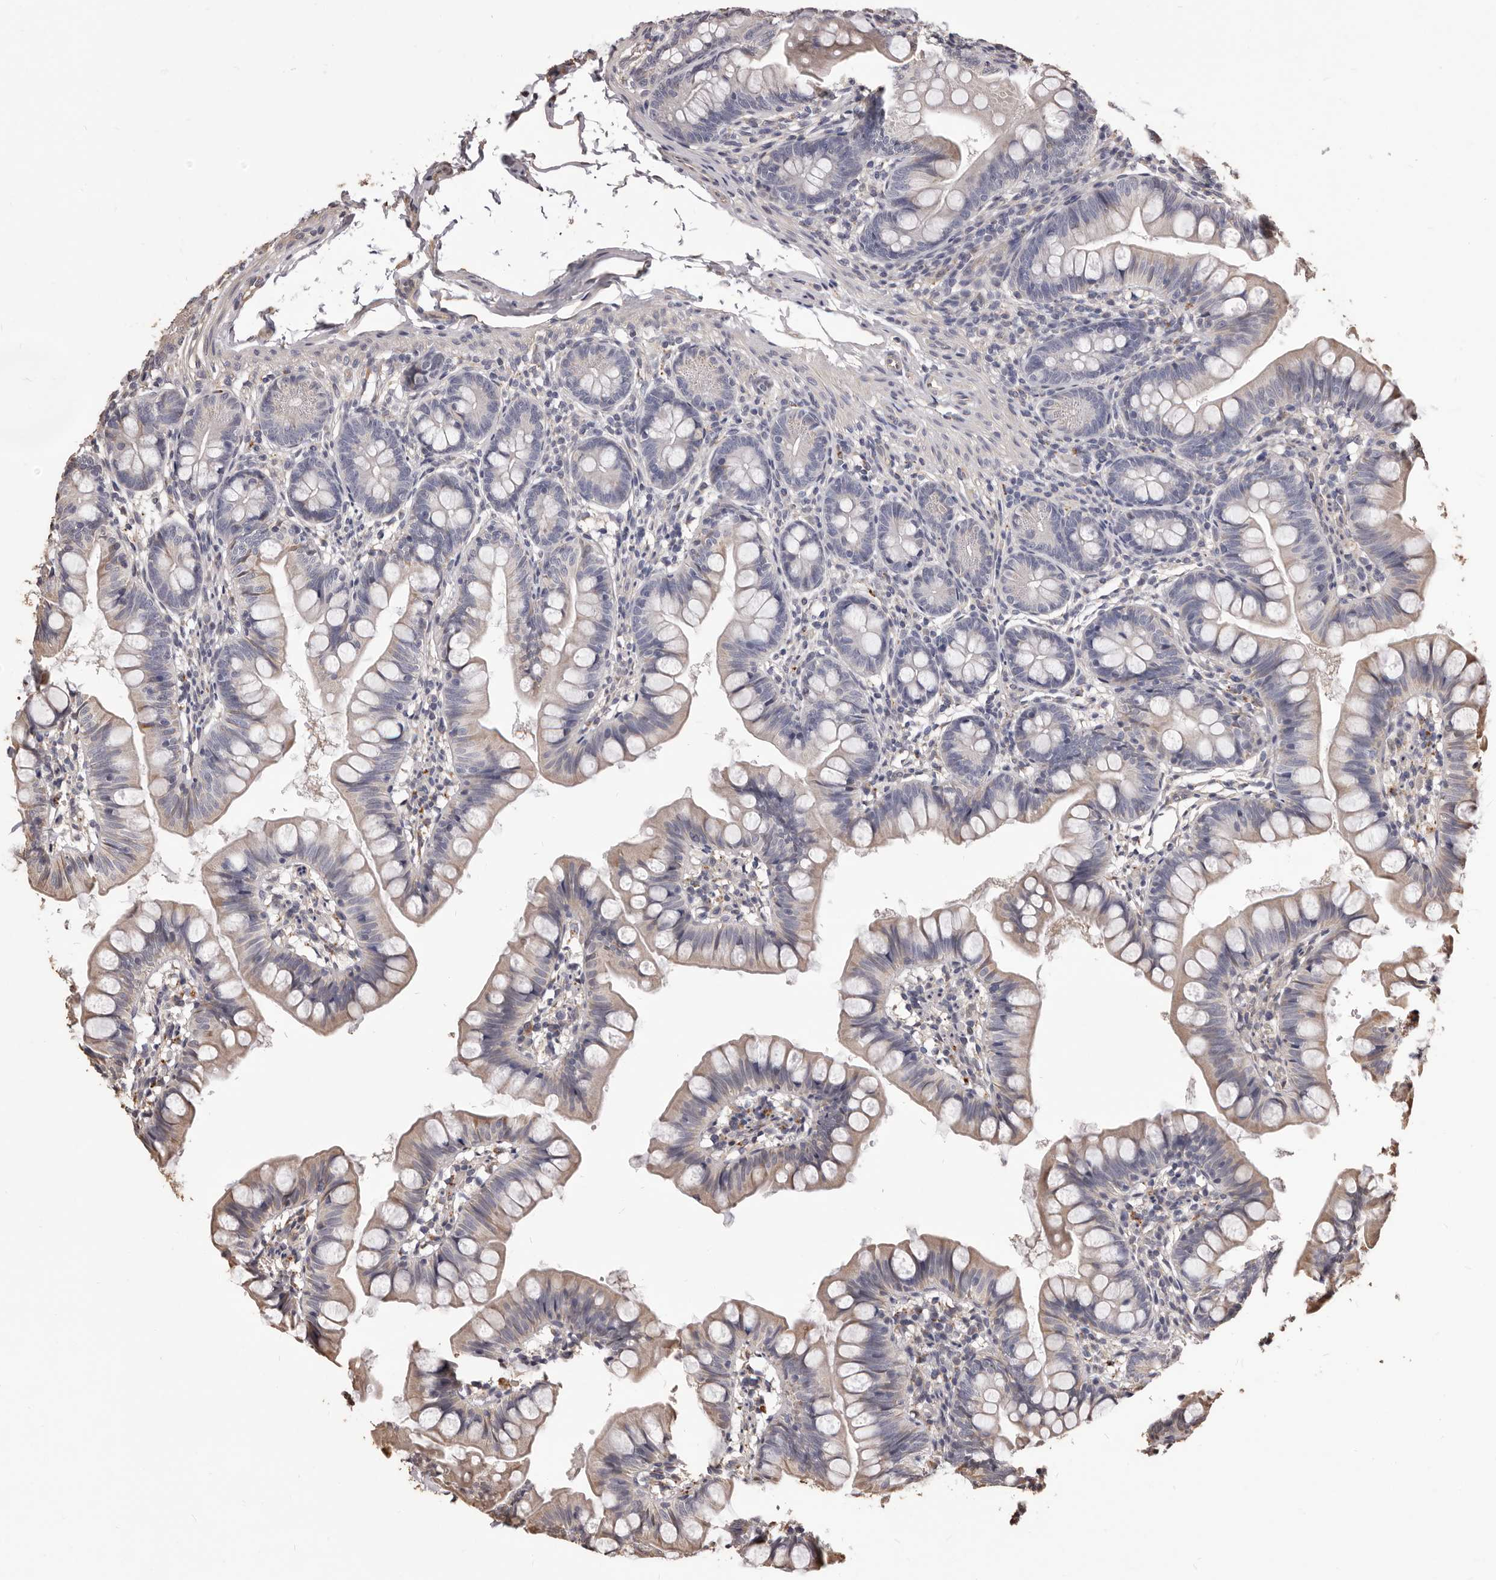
{"staining": {"intensity": "moderate", "quantity": "<25%", "location": "cytoplasmic/membranous"}, "tissue": "small intestine", "cell_type": "Glandular cells", "image_type": "normal", "snomed": [{"axis": "morphology", "description": "Normal tissue, NOS"}, {"axis": "topography", "description": "Small intestine"}], "caption": "Immunohistochemical staining of unremarkable human small intestine displays <25% levels of moderate cytoplasmic/membranous protein expression in approximately <25% of glandular cells.", "gene": "ALPK1", "patient": {"sex": "male", "age": 7}}